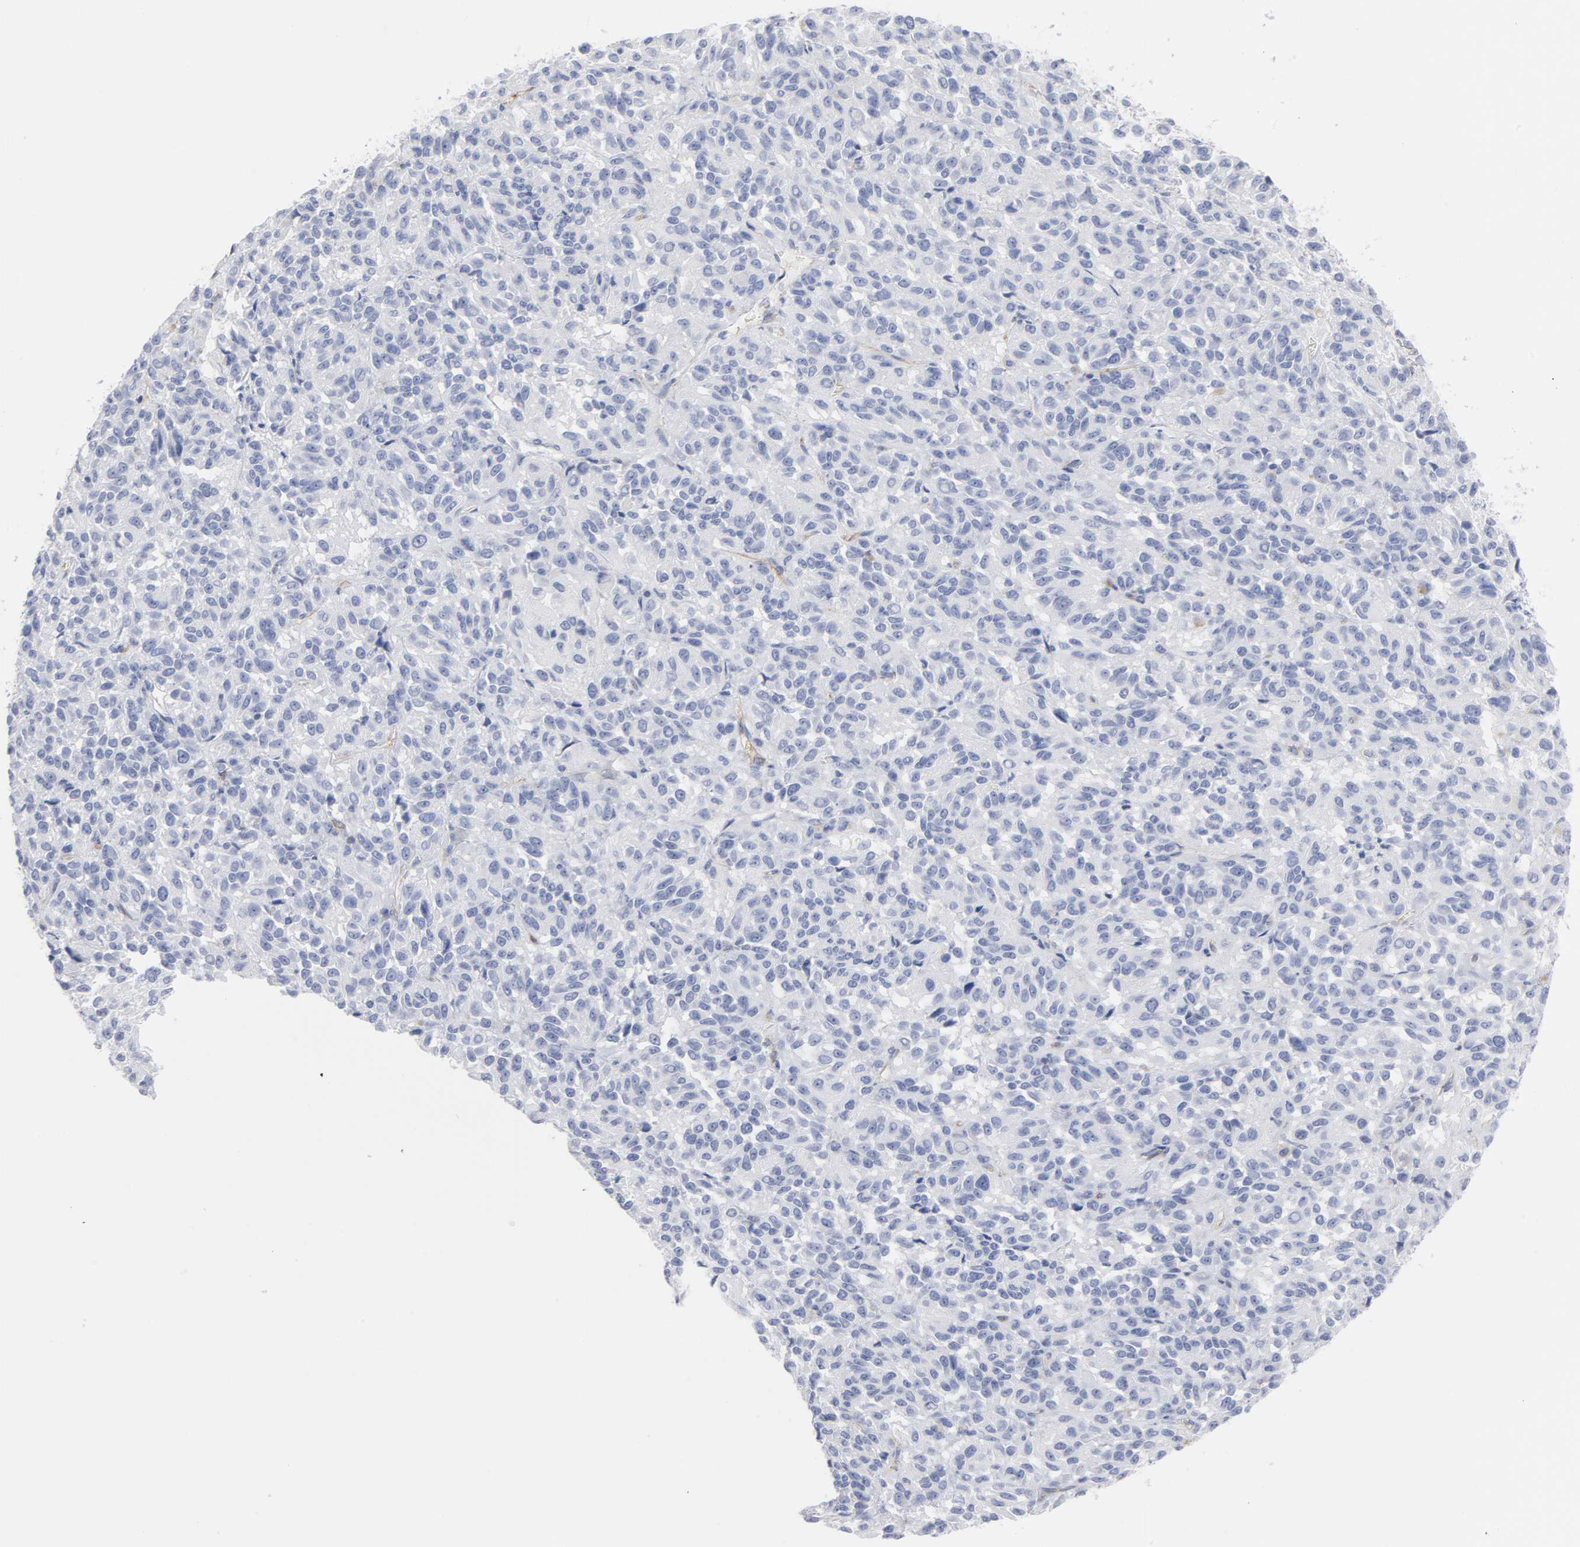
{"staining": {"intensity": "negative", "quantity": "none", "location": "none"}, "tissue": "melanoma", "cell_type": "Tumor cells", "image_type": "cancer", "snomed": [{"axis": "morphology", "description": "Malignant melanoma, Metastatic site"}, {"axis": "topography", "description": "Lung"}], "caption": "Melanoma was stained to show a protein in brown. There is no significant positivity in tumor cells.", "gene": "P2RY8", "patient": {"sex": "male", "age": 64}}